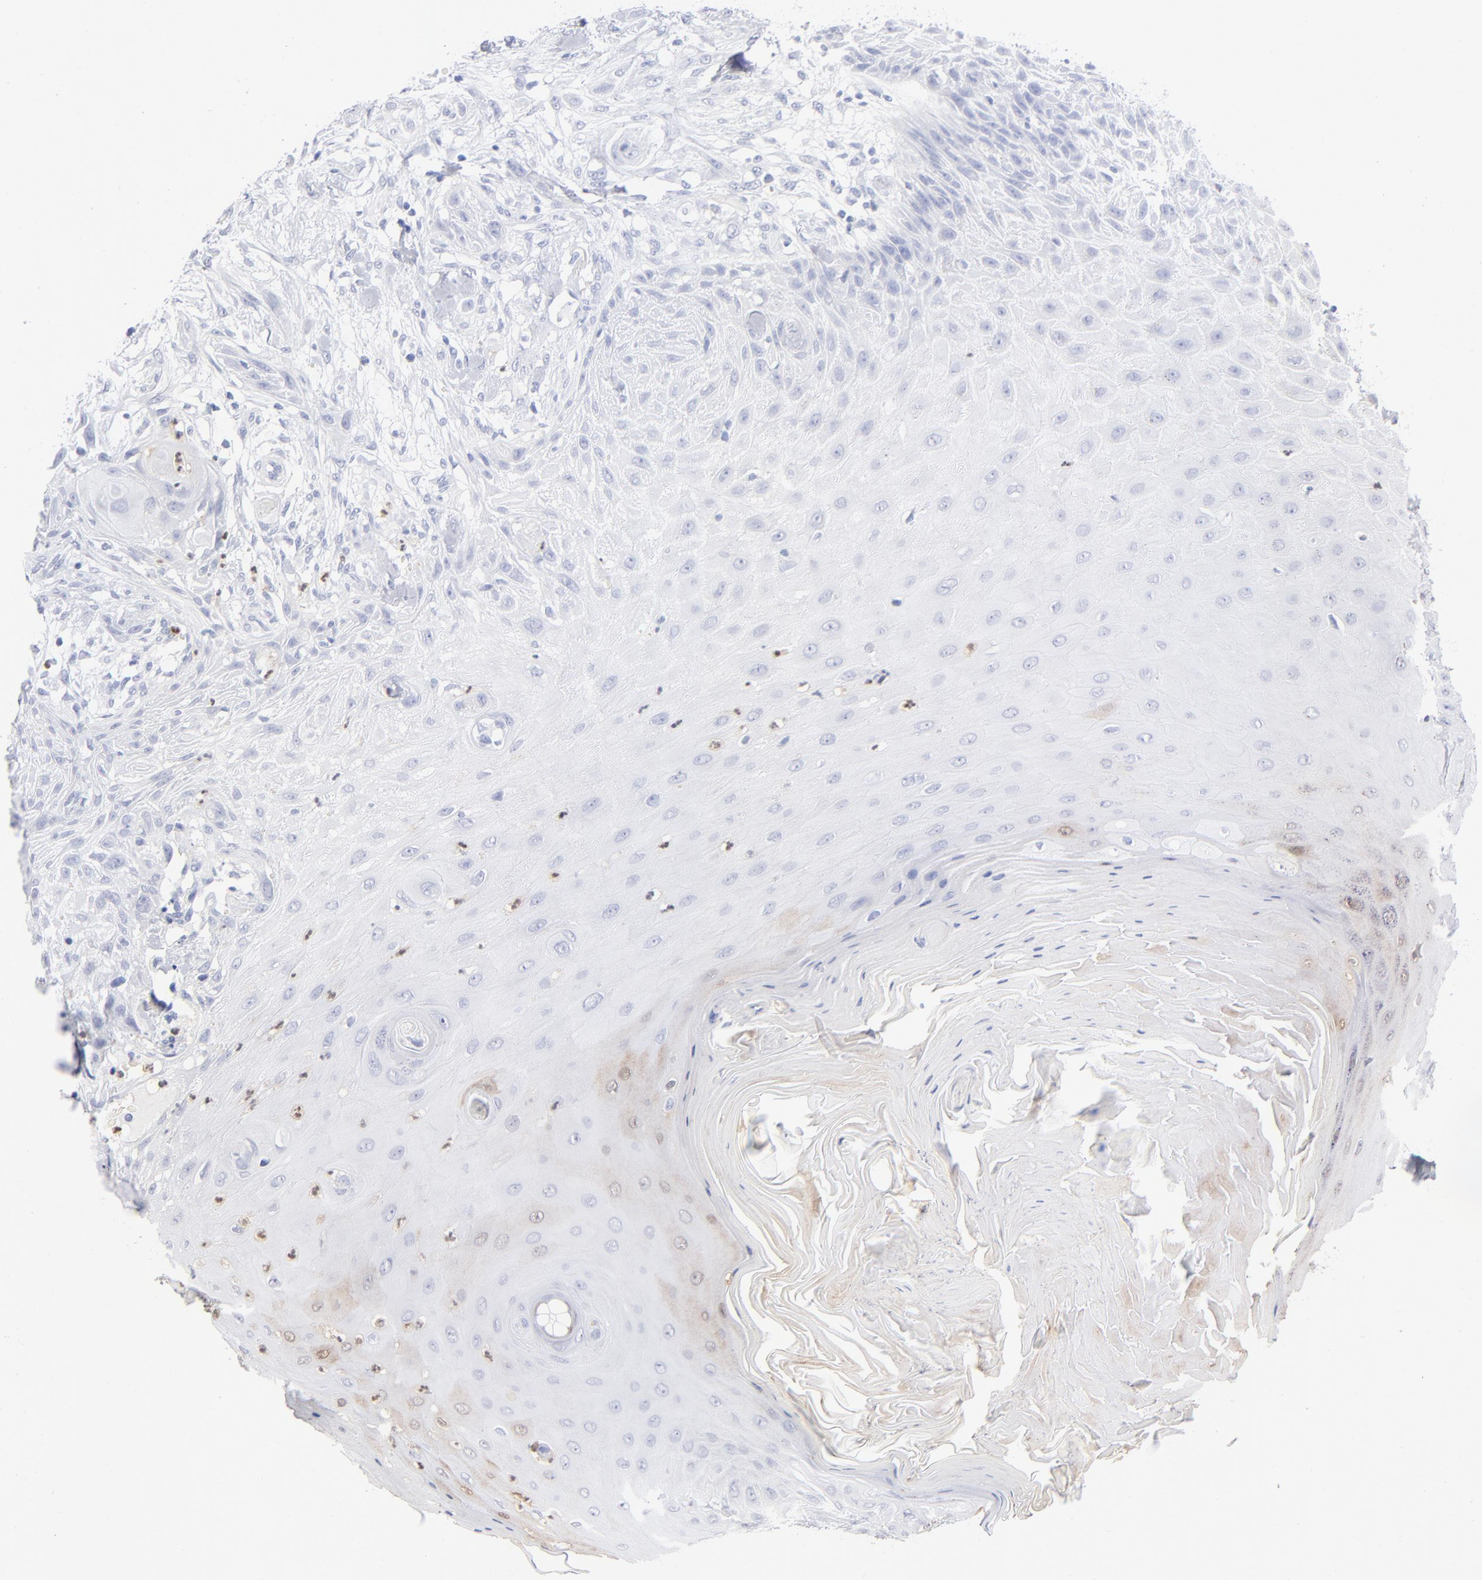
{"staining": {"intensity": "weak", "quantity": "<25%", "location": "cytoplasmic/membranous"}, "tissue": "skin cancer", "cell_type": "Tumor cells", "image_type": "cancer", "snomed": [{"axis": "morphology", "description": "Normal tissue, NOS"}, {"axis": "morphology", "description": "Squamous cell carcinoma, NOS"}, {"axis": "topography", "description": "Skin"}], "caption": "Skin cancer (squamous cell carcinoma) was stained to show a protein in brown. There is no significant positivity in tumor cells. (DAB (3,3'-diaminobenzidine) IHC, high magnification).", "gene": "ARG1", "patient": {"sex": "female", "age": 59}}